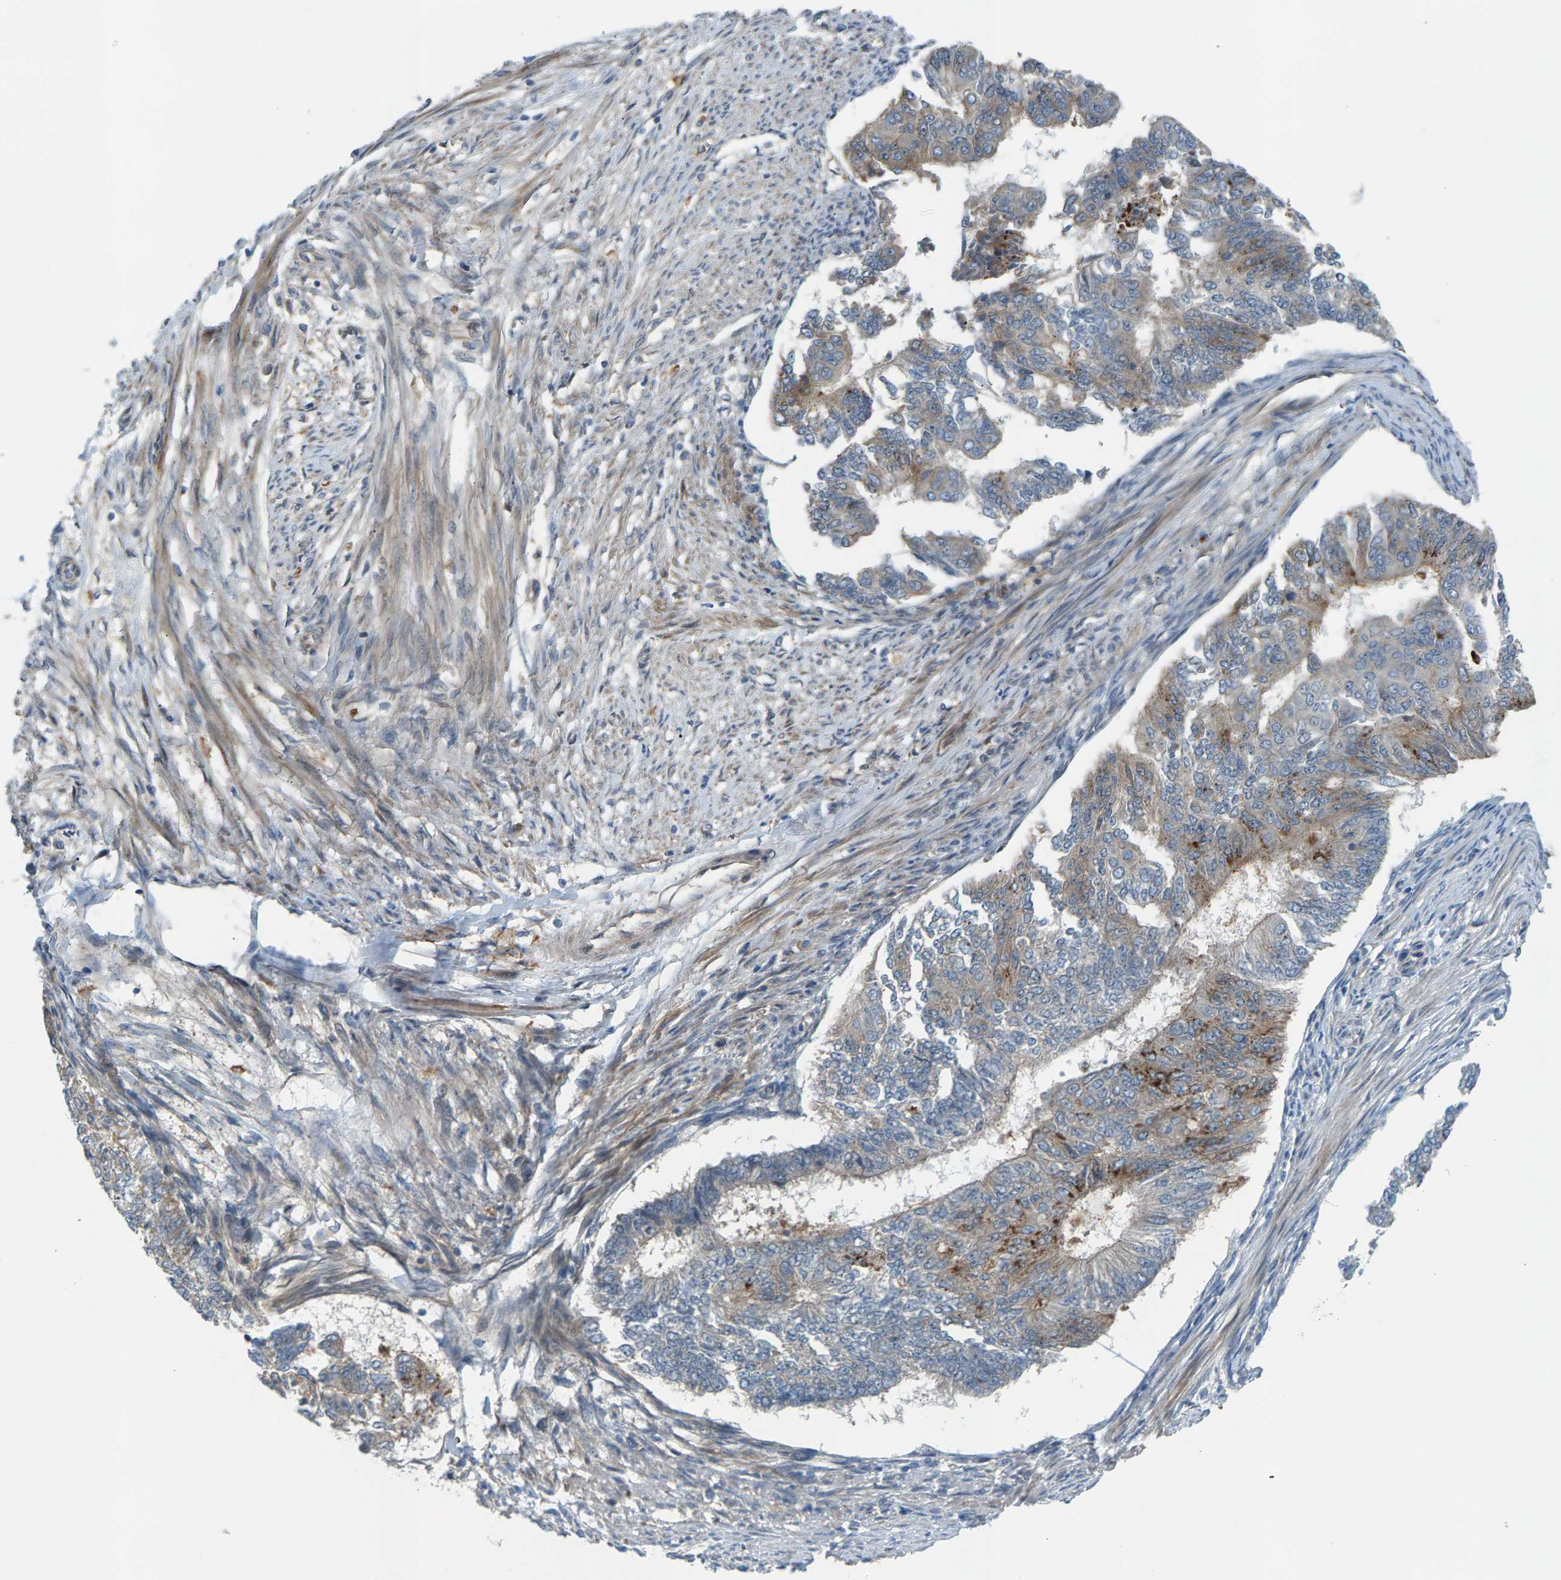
{"staining": {"intensity": "moderate", "quantity": "<25%", "location": "cytoplasmic/membranous"}, "tissue": "endometrial cancer", "cell_type": "Tumor cells", "image_type": "cancer", "snomed": [{"axis": "morphology", "description": "Adenocarcinoma, NOS"}, {"axis": "topography", "description": "Endometrium"}], "caption": "Immunohistochemical staining of endometrial adenocarcinoma displays low levels of moderate cytoplasmic/membranous staining in approximately <25% of tumor cells.", "gene": "PDCL", "patient": {"sex": "female", "age": 32}}